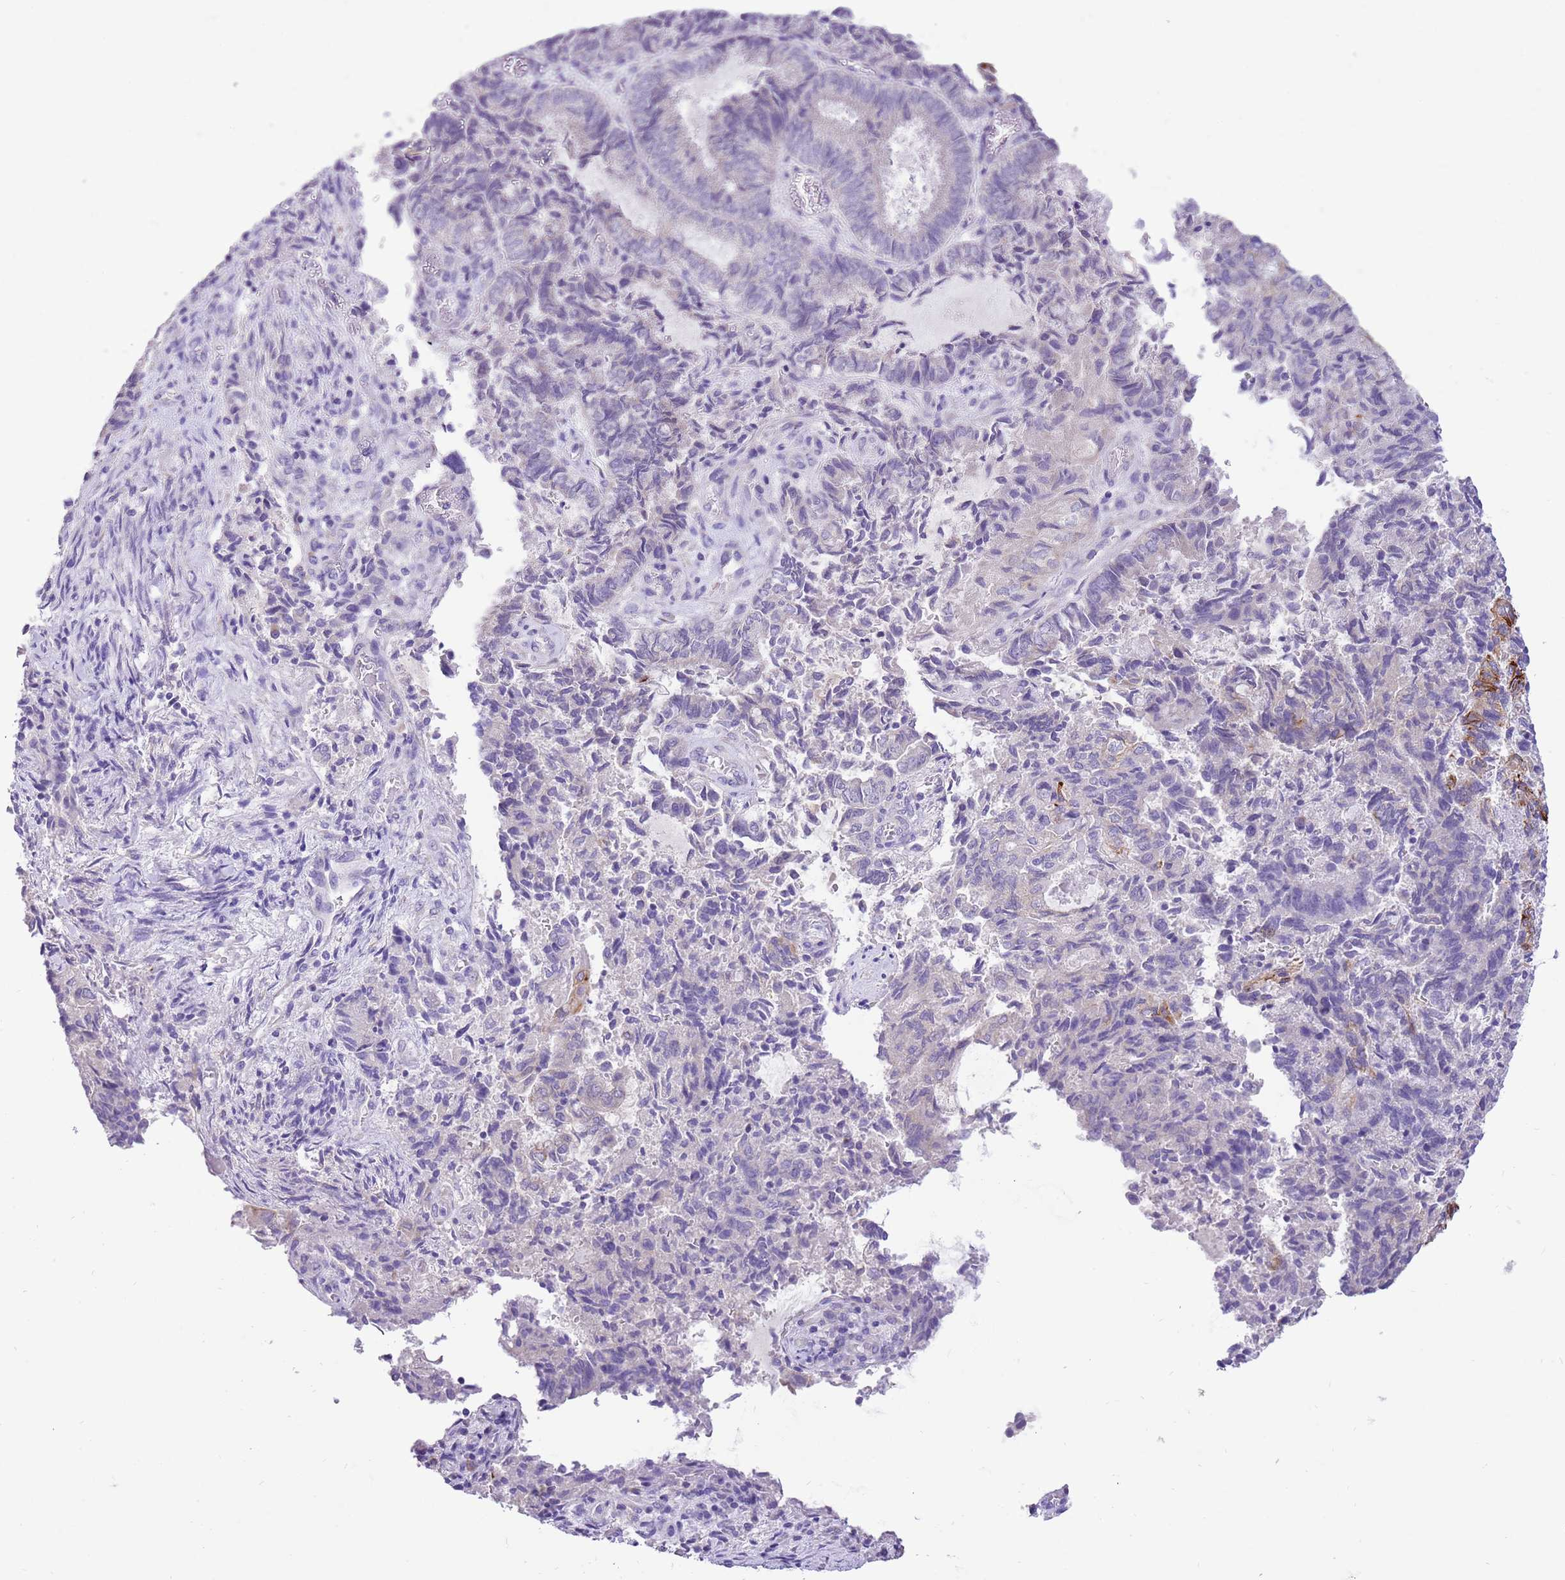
{"staining": {"intensity": "strong", "quantity": "<25%", "location": "cytoplasmic/membranous"}, "tissue": "endometrial cancer", "cell_type": "Tumor cells", "image_type": "cancer", "snomed": [{"axis": "morphology", "description": "Adenocarcinoma, NOS"}, {"axis": "topography", "description": "Endometrium"}], "caption": "Strong cytoplasmic/membranous protein staining is appreciated in approximately <25% of tumor cells in endometrial cancer. (Stains: DAB in brown, nuclei in blue, Microscopy: brightfield microscopy at high magnification).", "gene": "R3HDM4", "patient": {"sex": "female", "age": 80}}